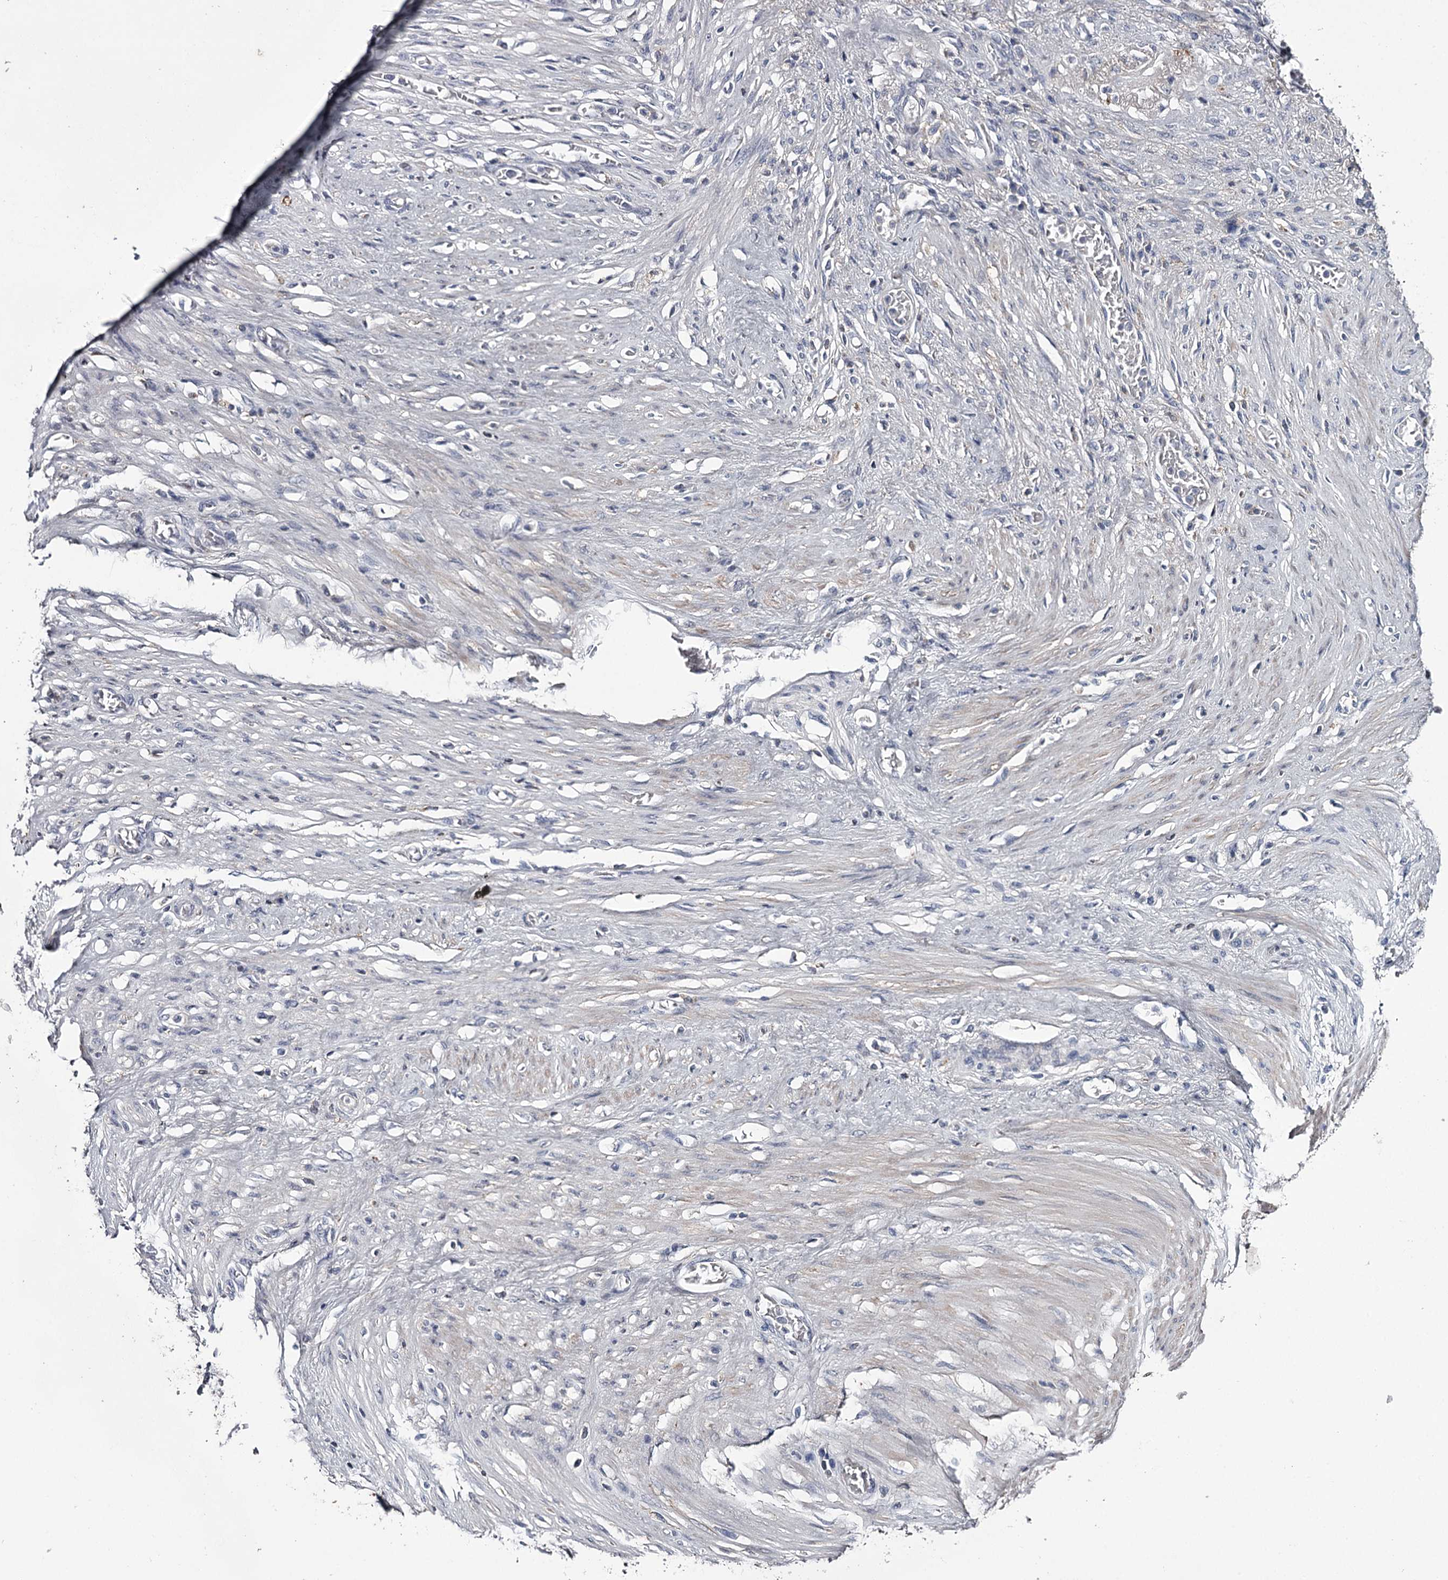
{"staining": {"intensity": "negative", "quantity": "none", "location": "none"}, "tissue": "stomach cancer", "cell_type": "Tumor cells", "image_type": "cancer", "snomed": [{"axis": "morphology", "description": "Adenocarcinoma, NOS"}, {"axis": "morphology", "description": "Adenocarcinoma, High grade"}, {"axis": "topography", "description": "Stomach, upper"}, {"axis": "topography", "description": "Stomach, lower"}], "caption": "IHC histopathology image of neoplastic tissue: stomach adenocarcinoma (high-grade) stained with DAB exhibits no significant protein expression in tumor cells.", "gene": "FDXACB1", "patient": {"sex": "female", "age": 65}}